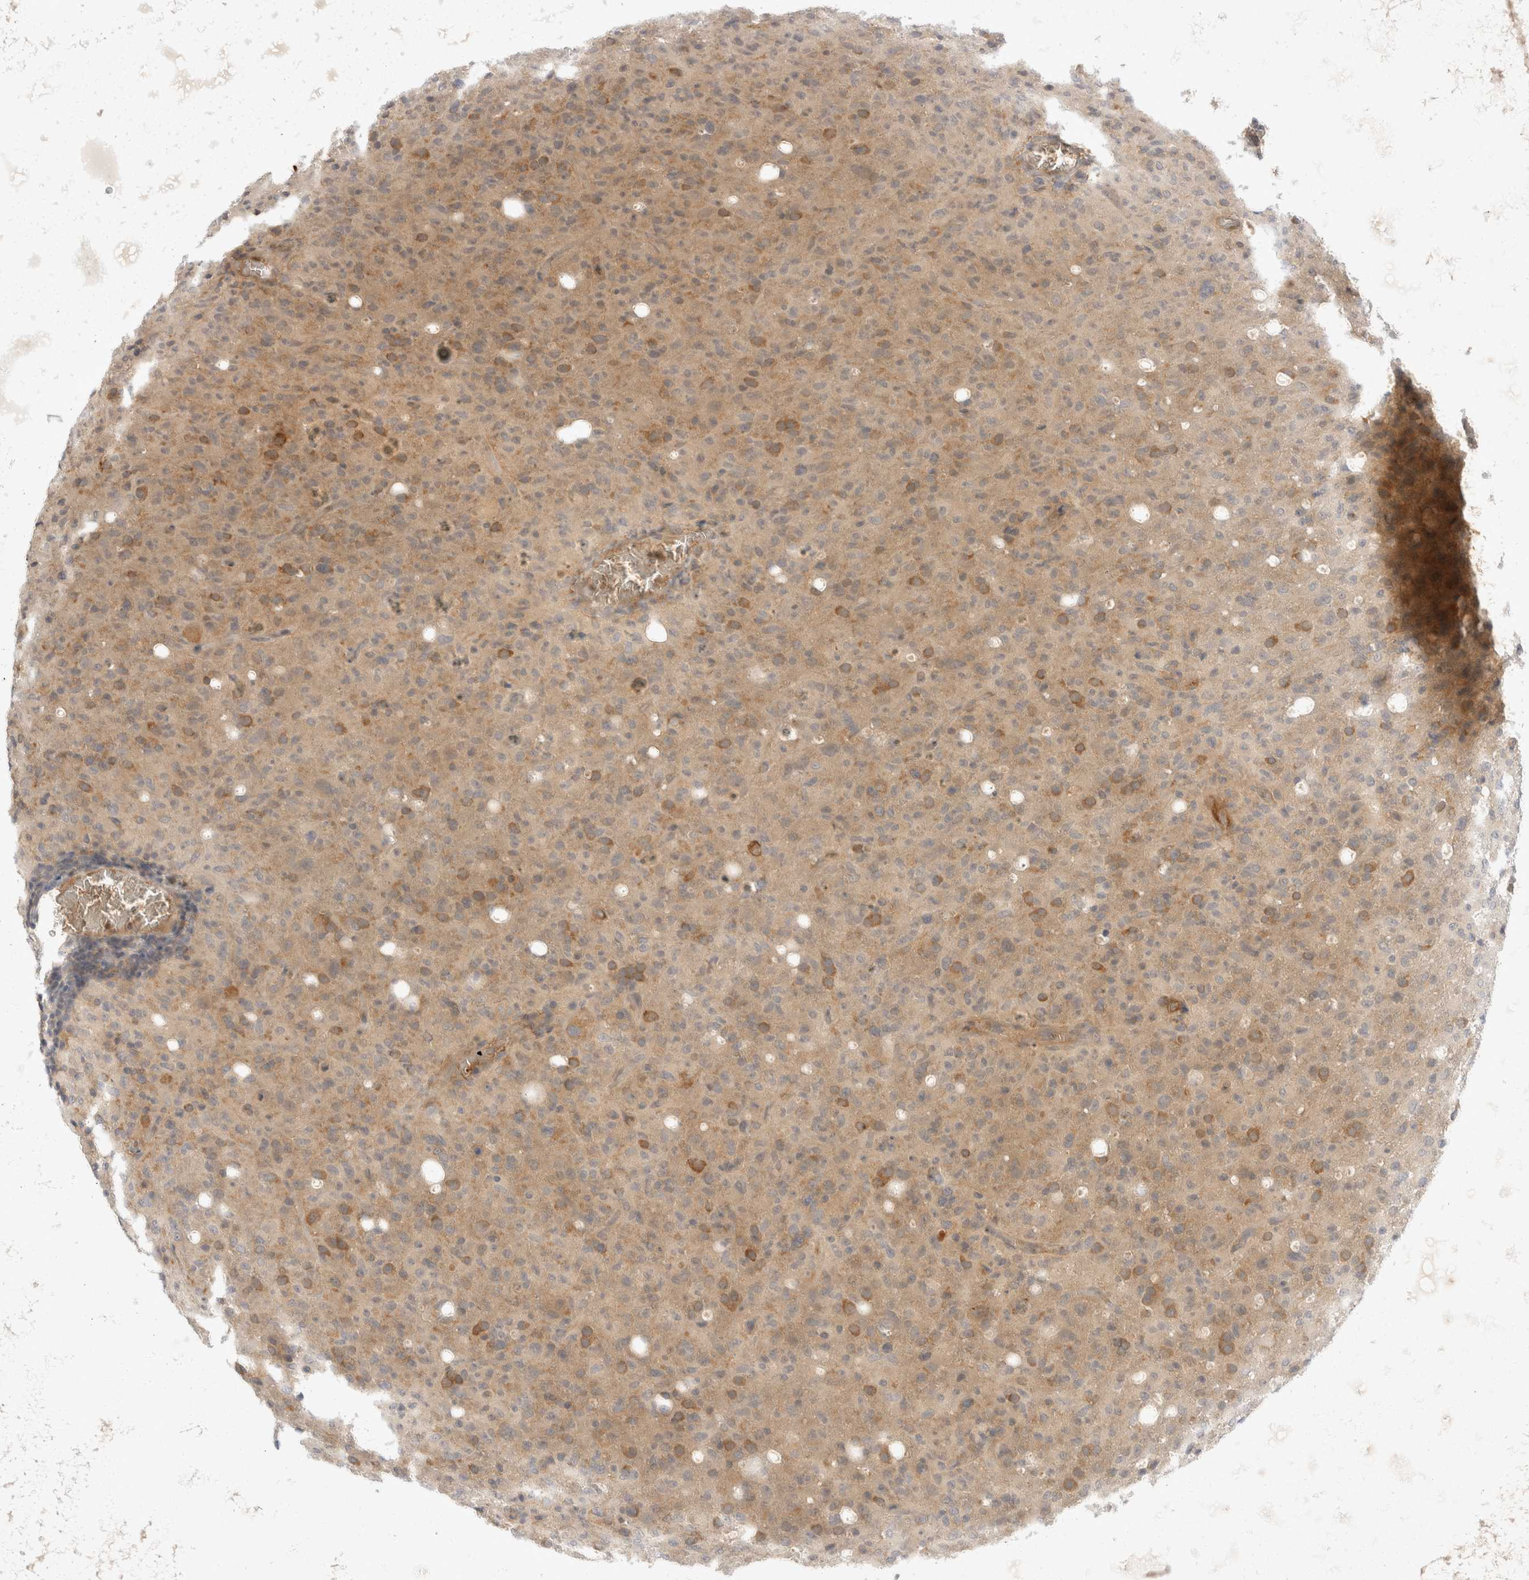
{"staining": {"intensity": "moderate", "quantity": "<25%", "location": "cytoplasmic/membranous"}, "tissue": "glioma", "cell_type": "Tumor cells", "image_type": "cancer", "snomed": [{"axis": "morphology", "description": "Glioma, malignant, High grade"}, {"axis": "topography", "description": "Brain"}], "caption": "There is low levels of moderate cytoplasmic/membranous staining in tumor cells of high-grade glioma (malignant), as demonstrated by immunohistochemical staining (brown color).", "gene": "EIF4G3", "patient": {"sex": "female", "age": 57}}